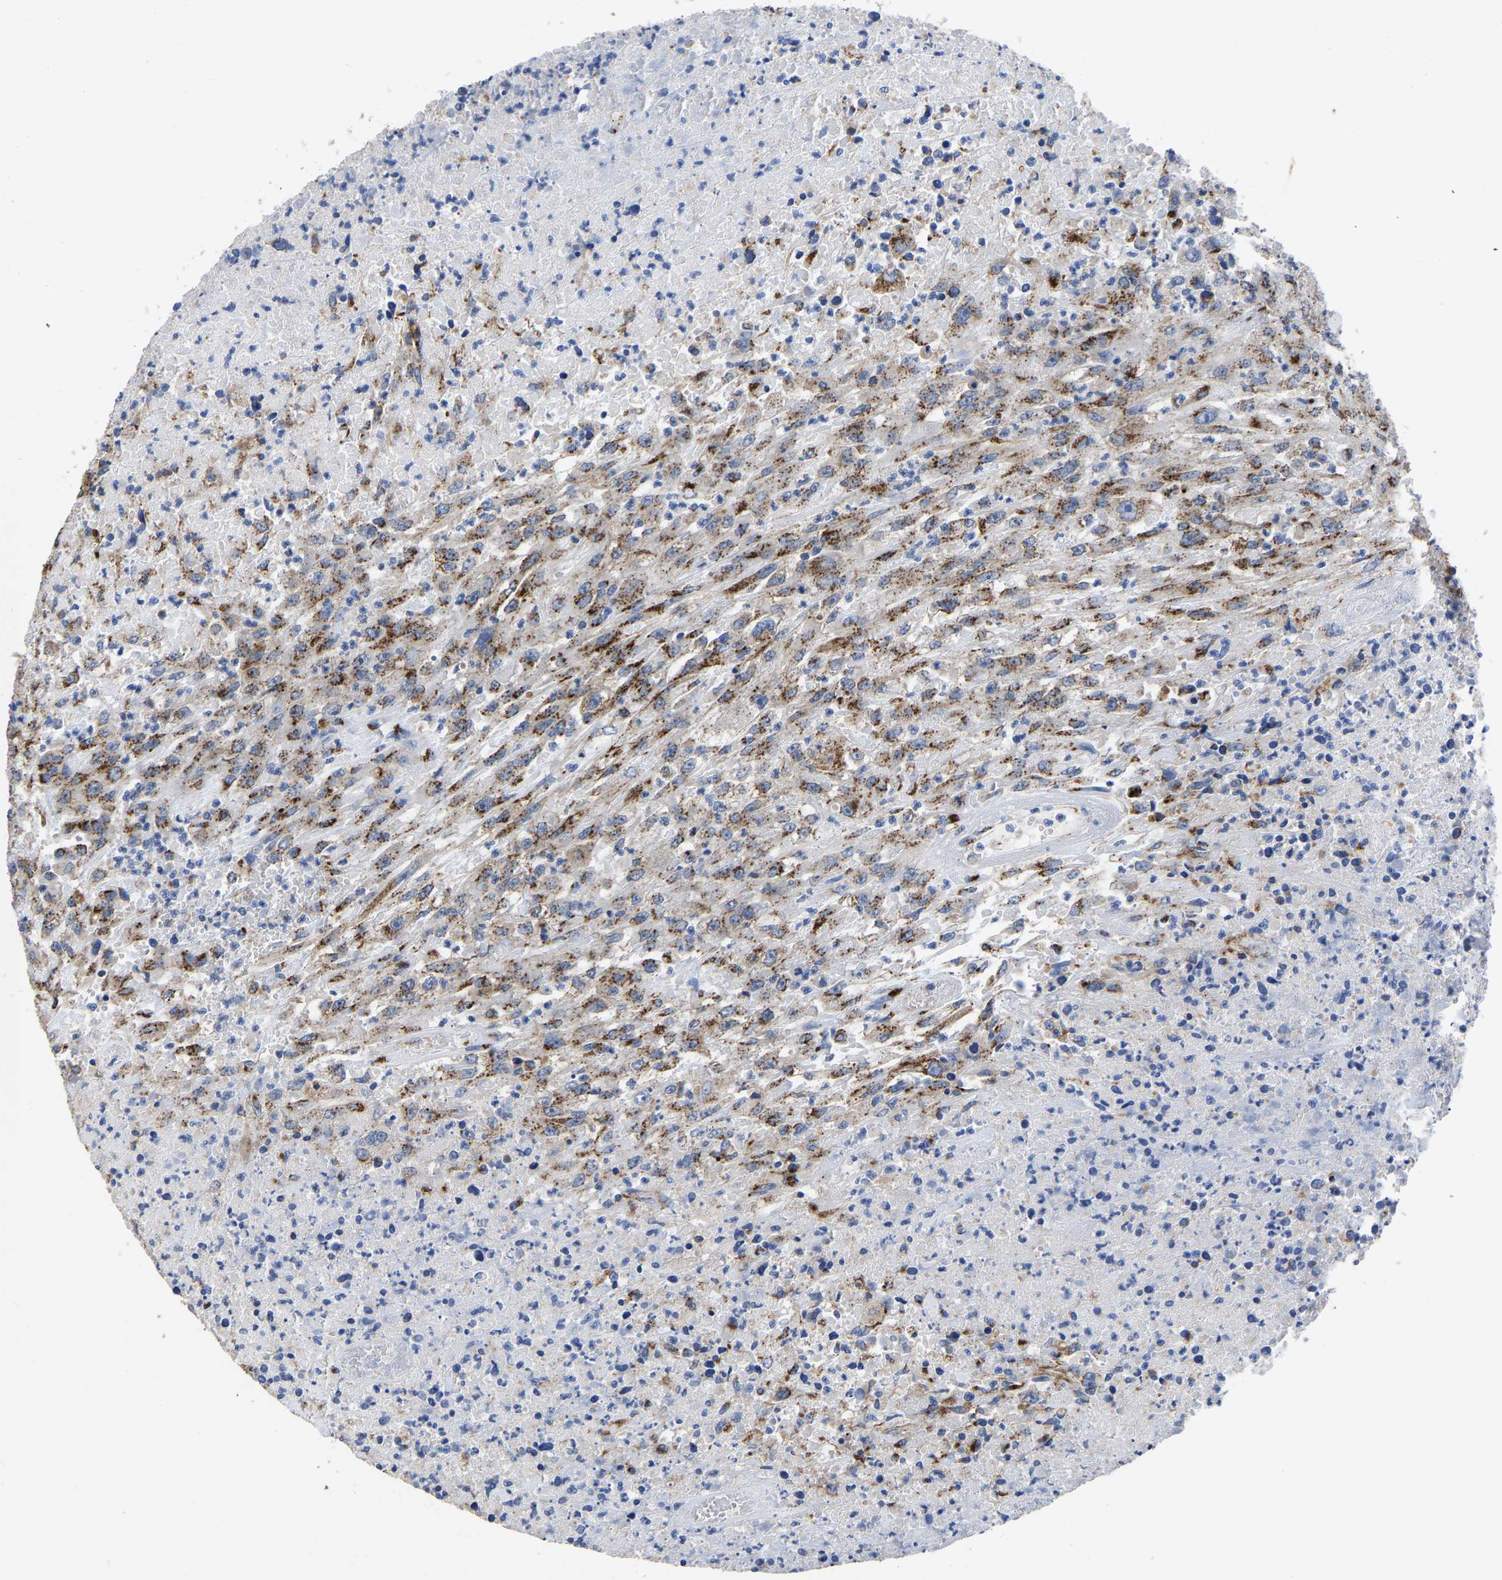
{"staining": {"intensity": "moderate", "quantity": ">75%", "location": "cytoplasmic/membranous"}, "tissue": "urothelial cancer", "cell_type": "Tumor cells", "image_type": "cancer", "snomed": [{"axis": "morphology", "description": "Urothelial carcinoma, High grade"}, {"axis": "topography", "description": "Urinary bladder"}], "caption": "Approximately >75% of tumor cells in high-grade urothelial carcinoma demonstrate moderate cytoplasmic/membranous protein positivity as visualized by brown immunohistochemical staining.", "gene": "TMEM87A", "patient": {"sex": "male", "age": 46}}